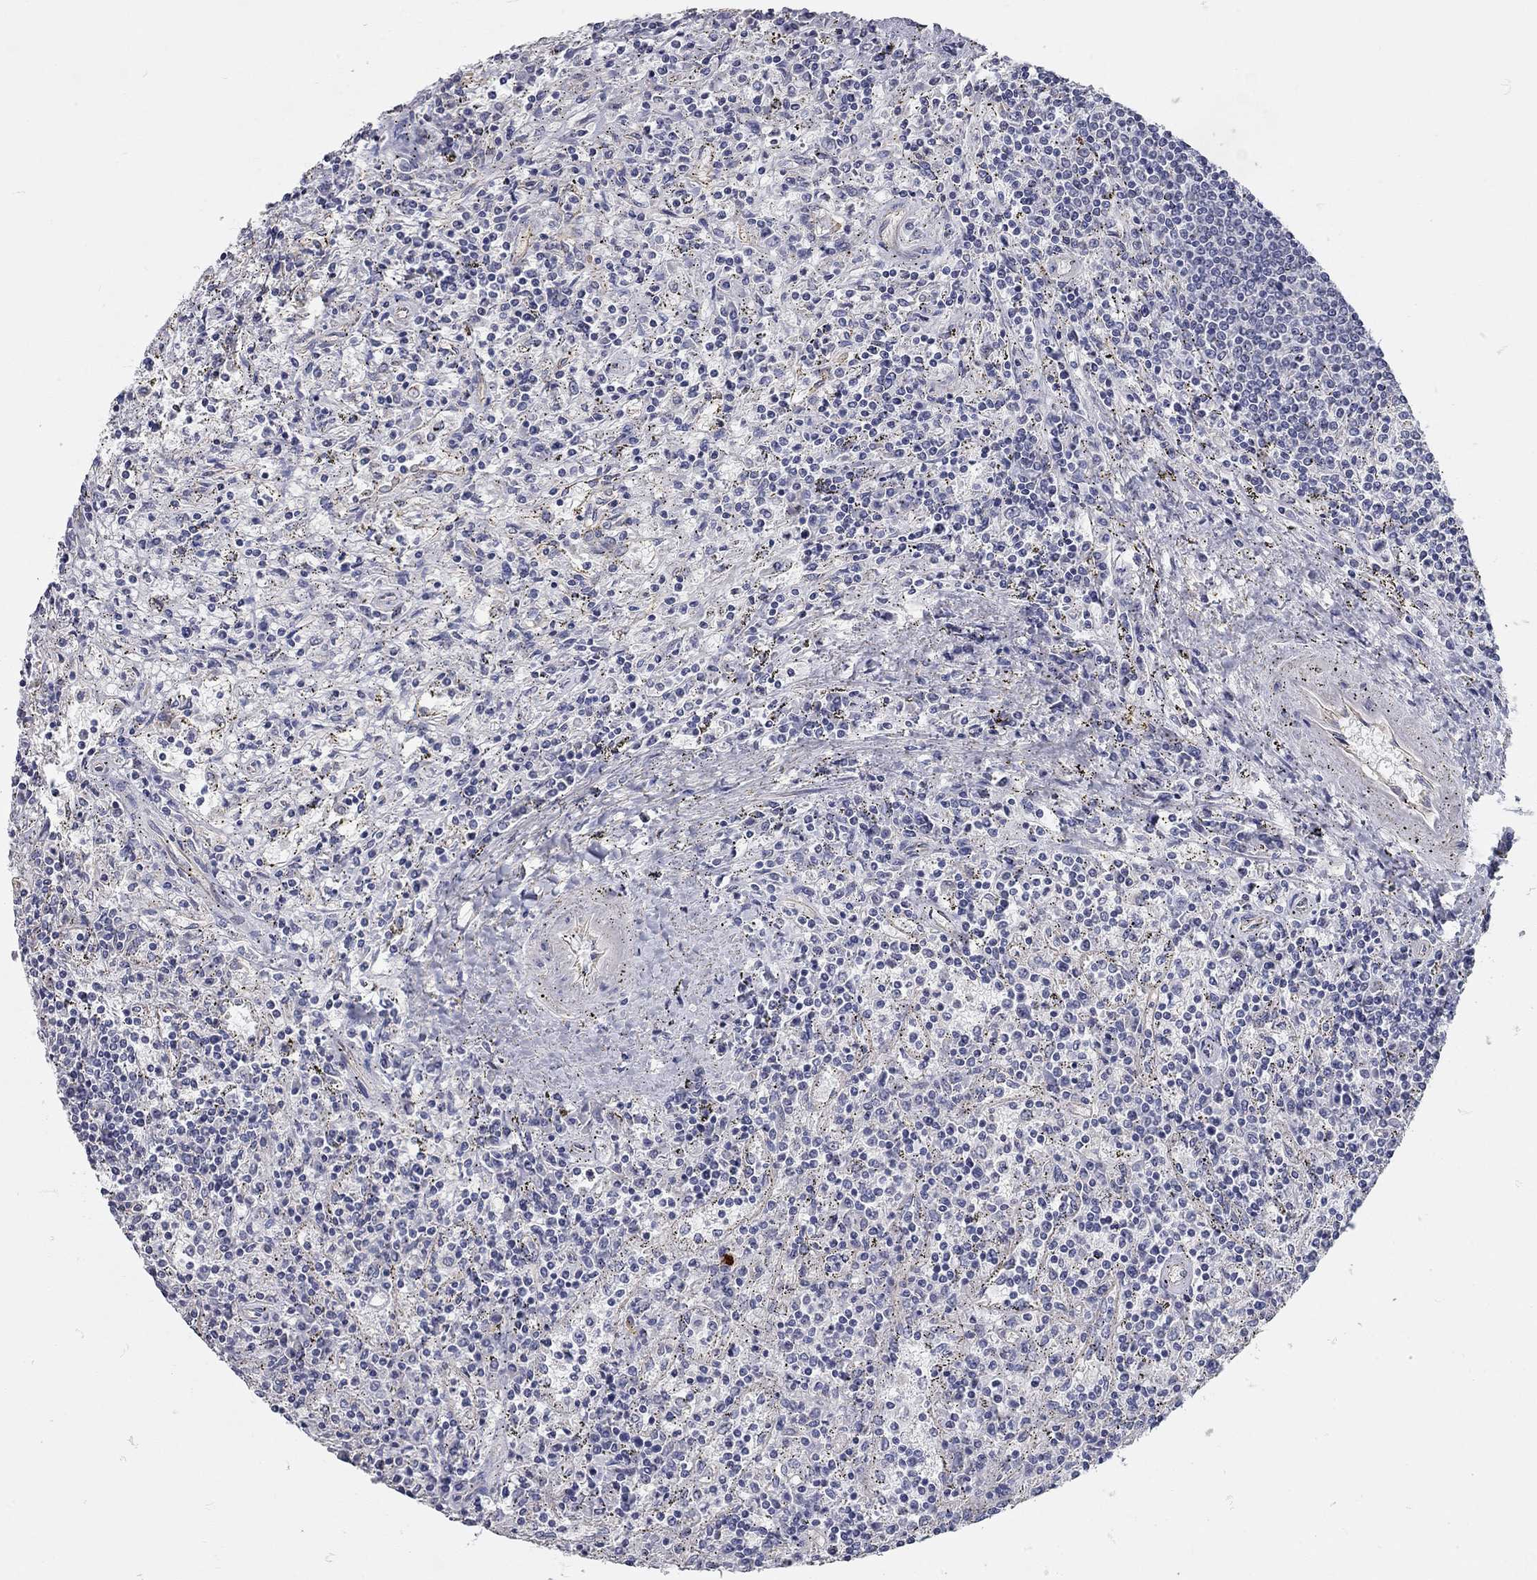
{"staining": {"intensity": "negative", "quantity": "none", "location": "none"}, "tissue": "lymphoma", "cell_type": "Tumor cells", "image_type": "cancer", "snomed": [{"axis": "morphology", "description": "Malignant lymphoma, non-Hodgkin's type, Low grade"}, {"axis": "topography", "description": "Spleen"}], "caption": "Protein analysis of lymphoma exhibits no significant staining in tumor cells.", "gene": "C10orf90", "patient": {"sex": "male", "age": 62}}